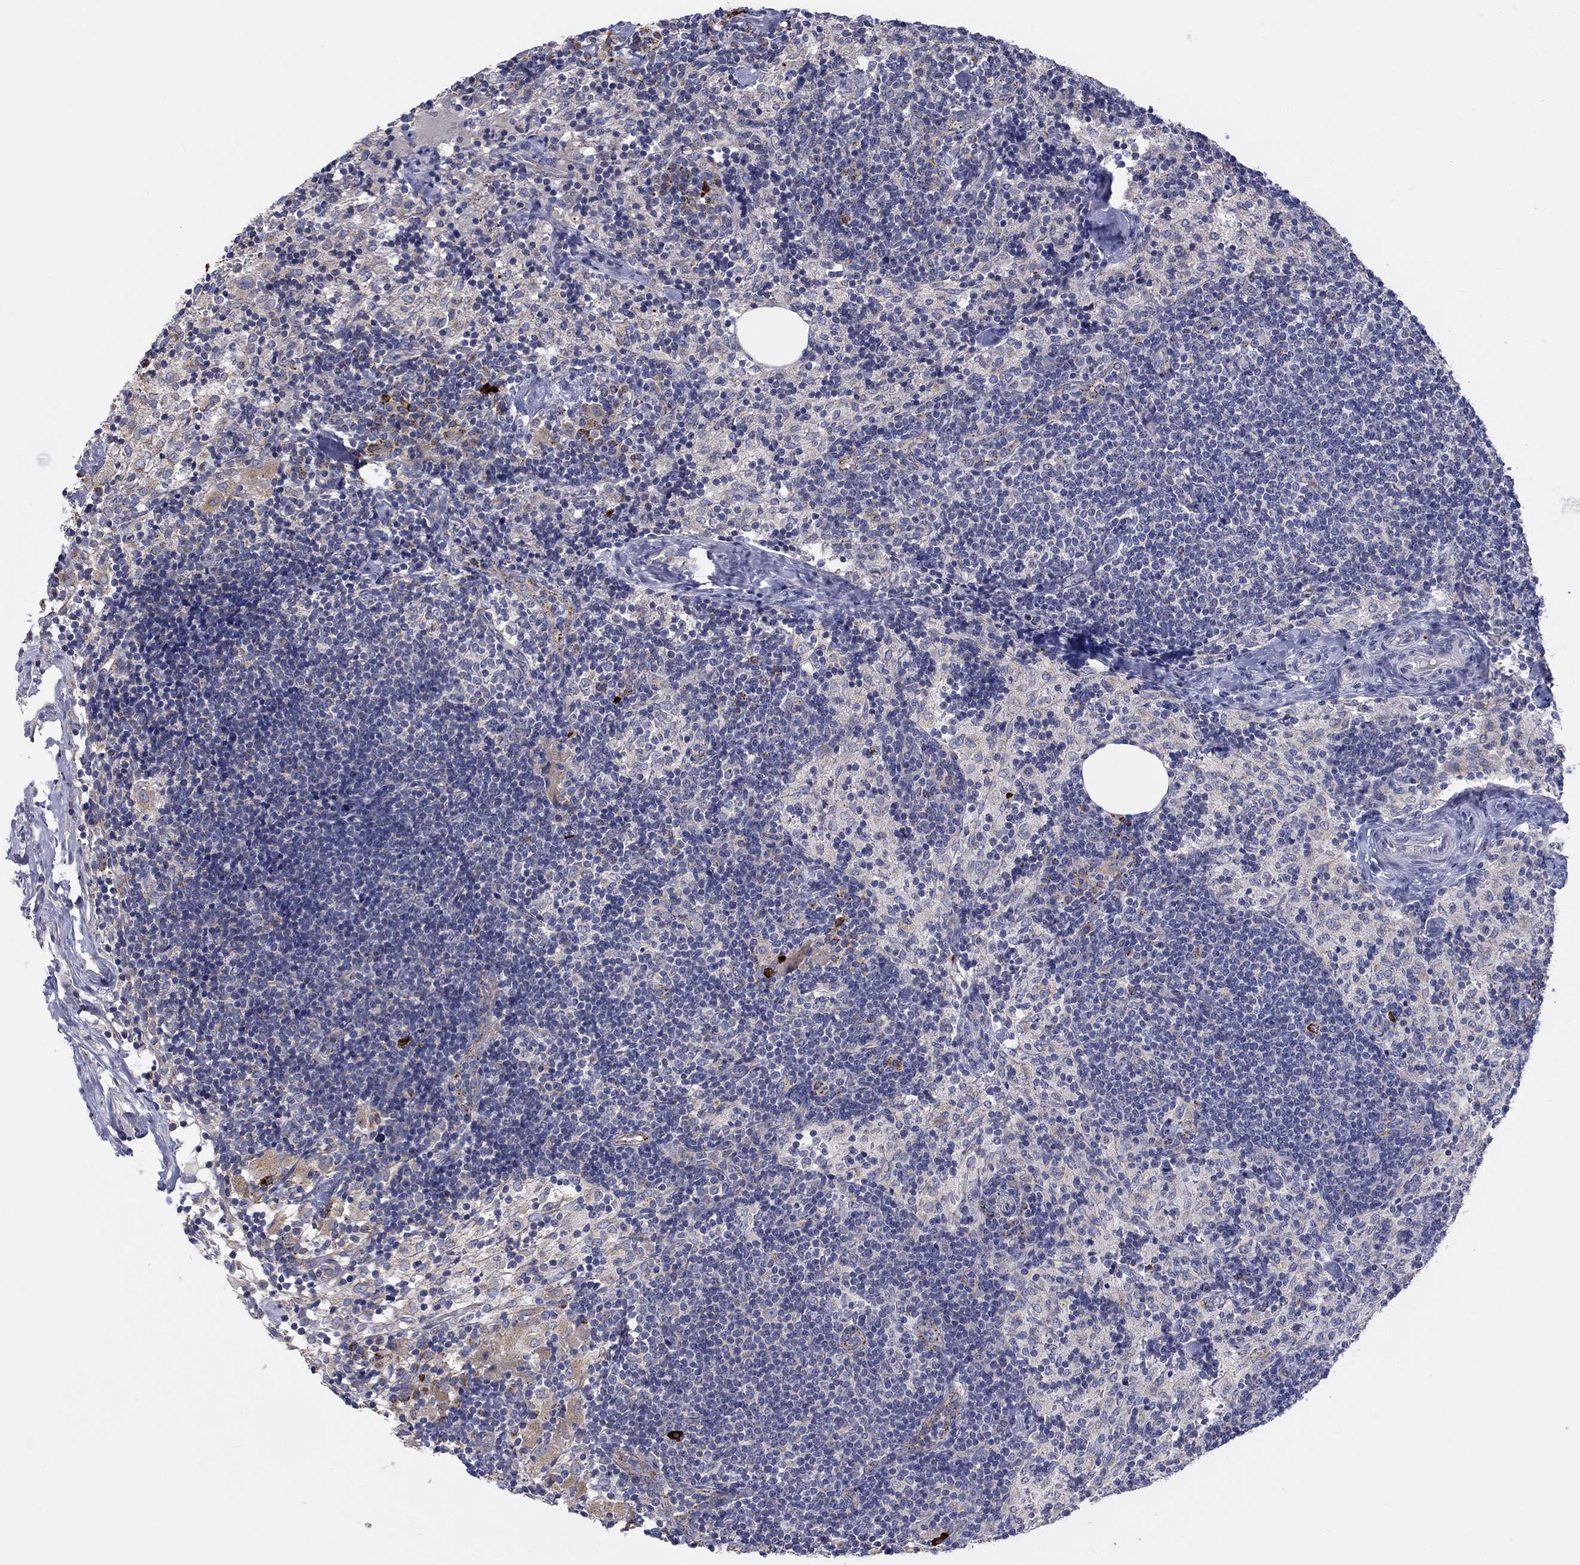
{"staining": {"intensity": "weak", "quantity": "<25%", "location": "cytoplasmic/membranous"}, "tissue": "lymph node", "cell_type": "Germinal center cells", "image_type": "normal", "snomed": [{"axis": "morphology", "description": "Normal tissue, NOS"}, {"axis": "topography", "description": "Lymph node"}], "caption": "The image demonstrates no staining of germinal center cells in unremarkable lymph node.", "gene": "BCO2", "patient": {"sex": "female", "age": 52}}